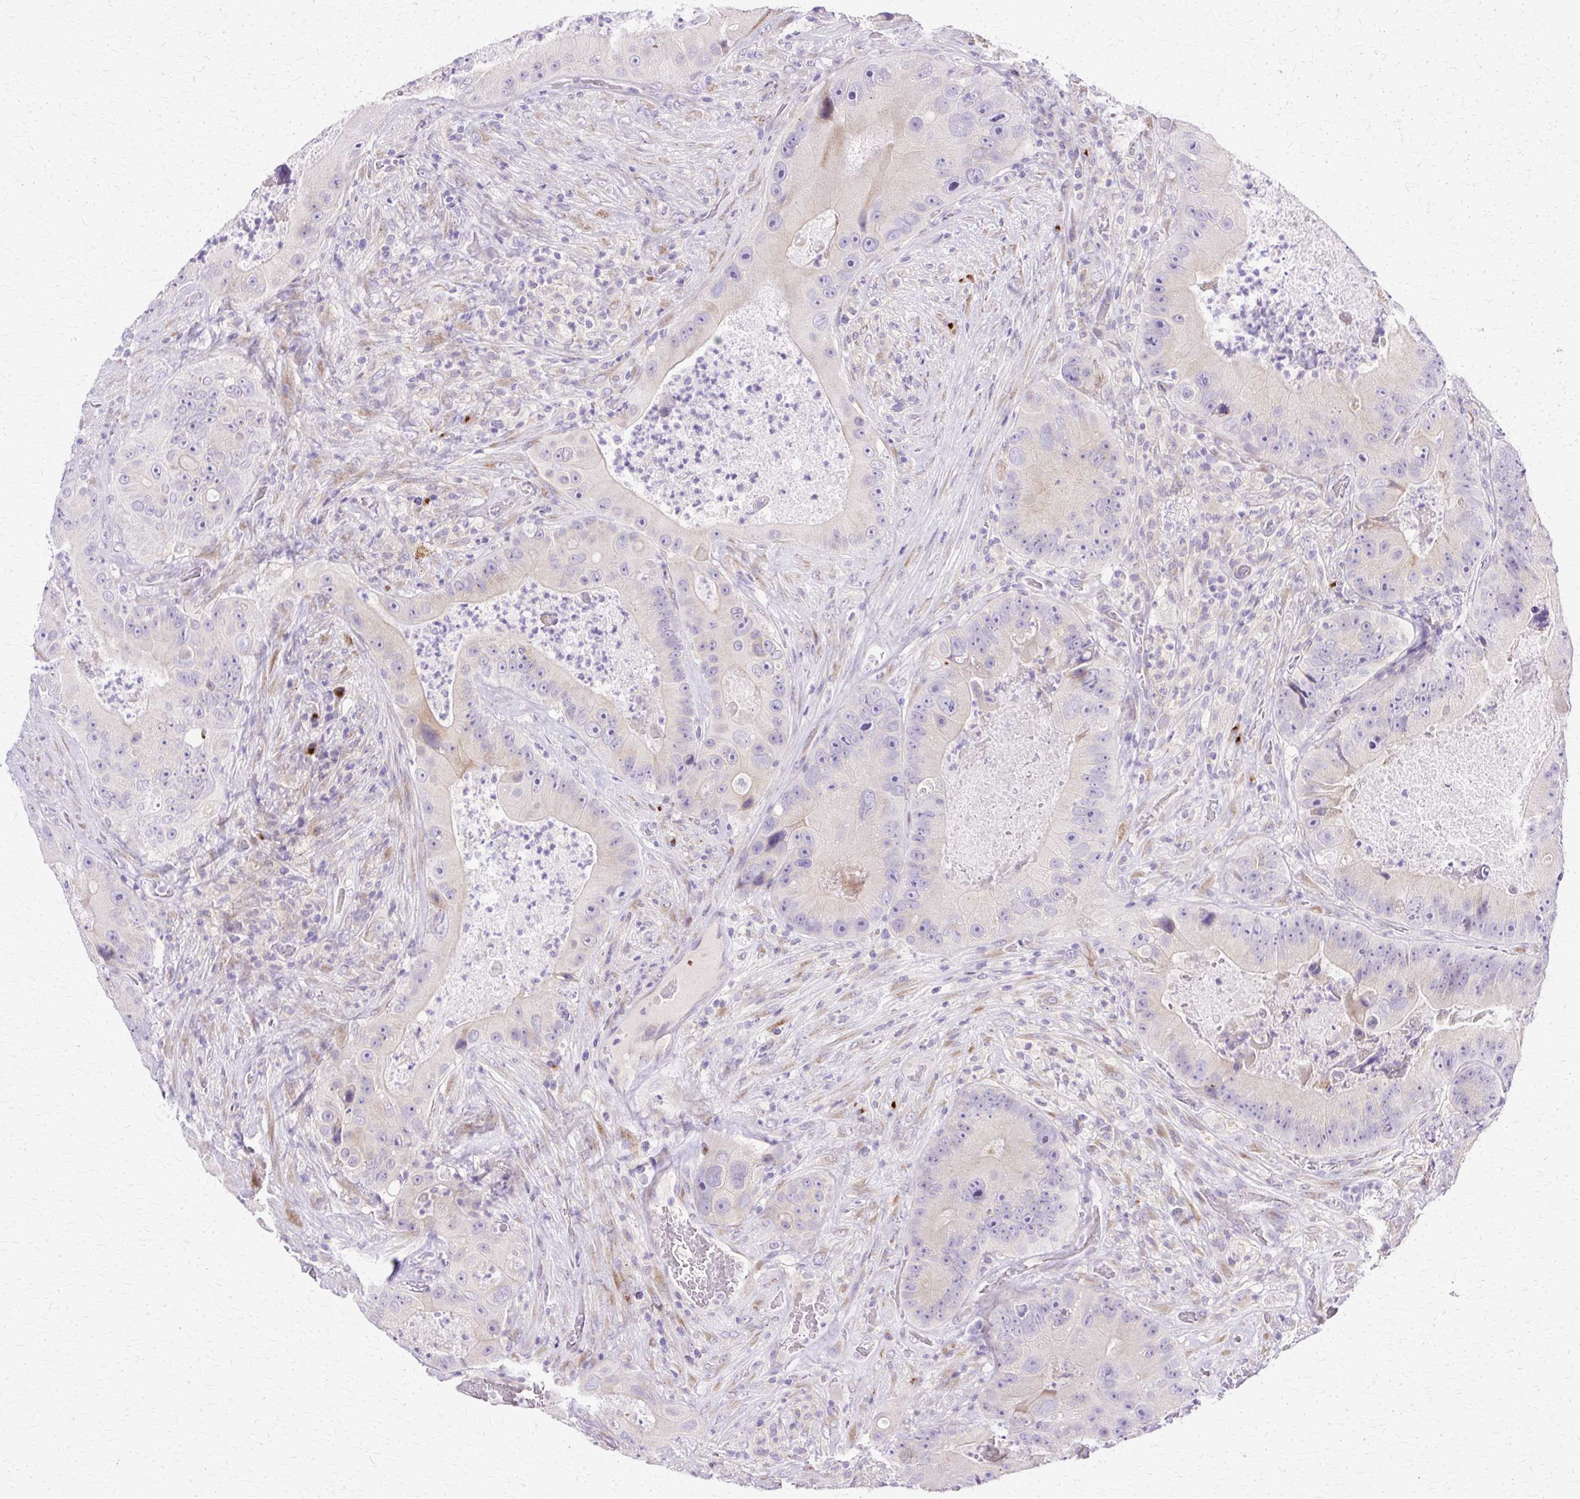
{"staining": {"intensity": "negative", "quantity": "none", "location": "none"}, "tissue": "colorectal cancer", "cell_type": "Tumor cells", "image_type": "cancer", "snomed": [{"axis": "morphology", "description": "Adenocarcinoma, NOS"}, {"axis": "topography", "description": "Colon"}], "caption": "Immunohistochemistry photomicrograph of neoplastic tissue: human adenocarcinoma (colorectal) stained with DAB displays no significant protein expression in tumor cells.", "gene": "TBC1D3G", "patient": {"sex": "female", "age": 86}}